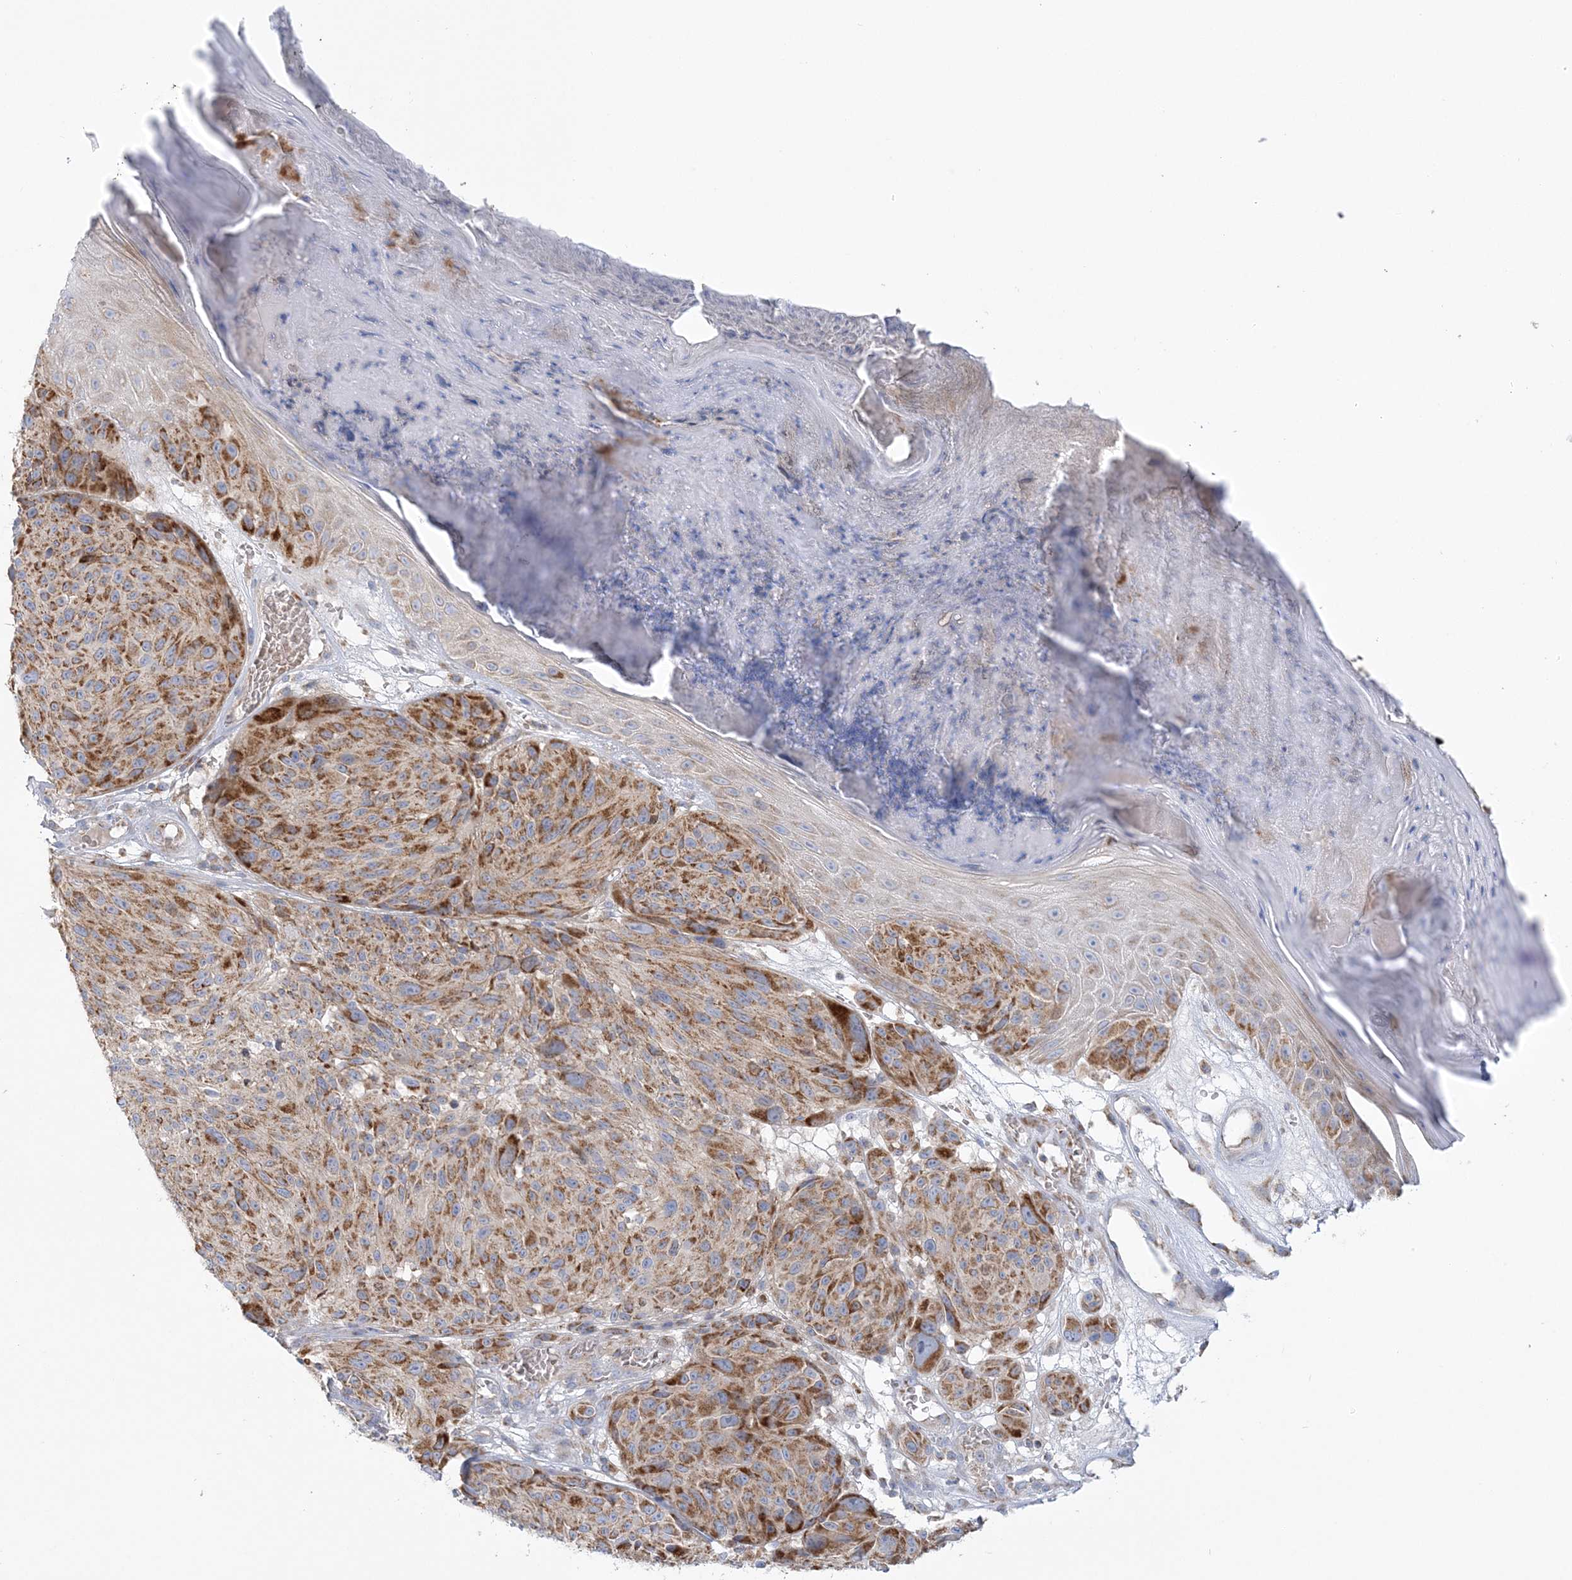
{"staining": {"intensity": "moderate", "quantity": ">75%", "location": "cytoplasmic/membranous"}, "tissue": "melanoma", "cell_type": "Tumor cells", "image_type": "cancer", "snomed": [{"axis": "morphology", "description": "Malignant melanoma, NOS"}, {"axis": "topography", "description": "Skin"}], "caption": "The micrograph displays a brown stain indicating the presence of a protein in the cytoplasmic/membranous of tumor cells in malignant melanoma.", "gene": "TBC1D14", "patient": {"sex": "male", "age": 83}}